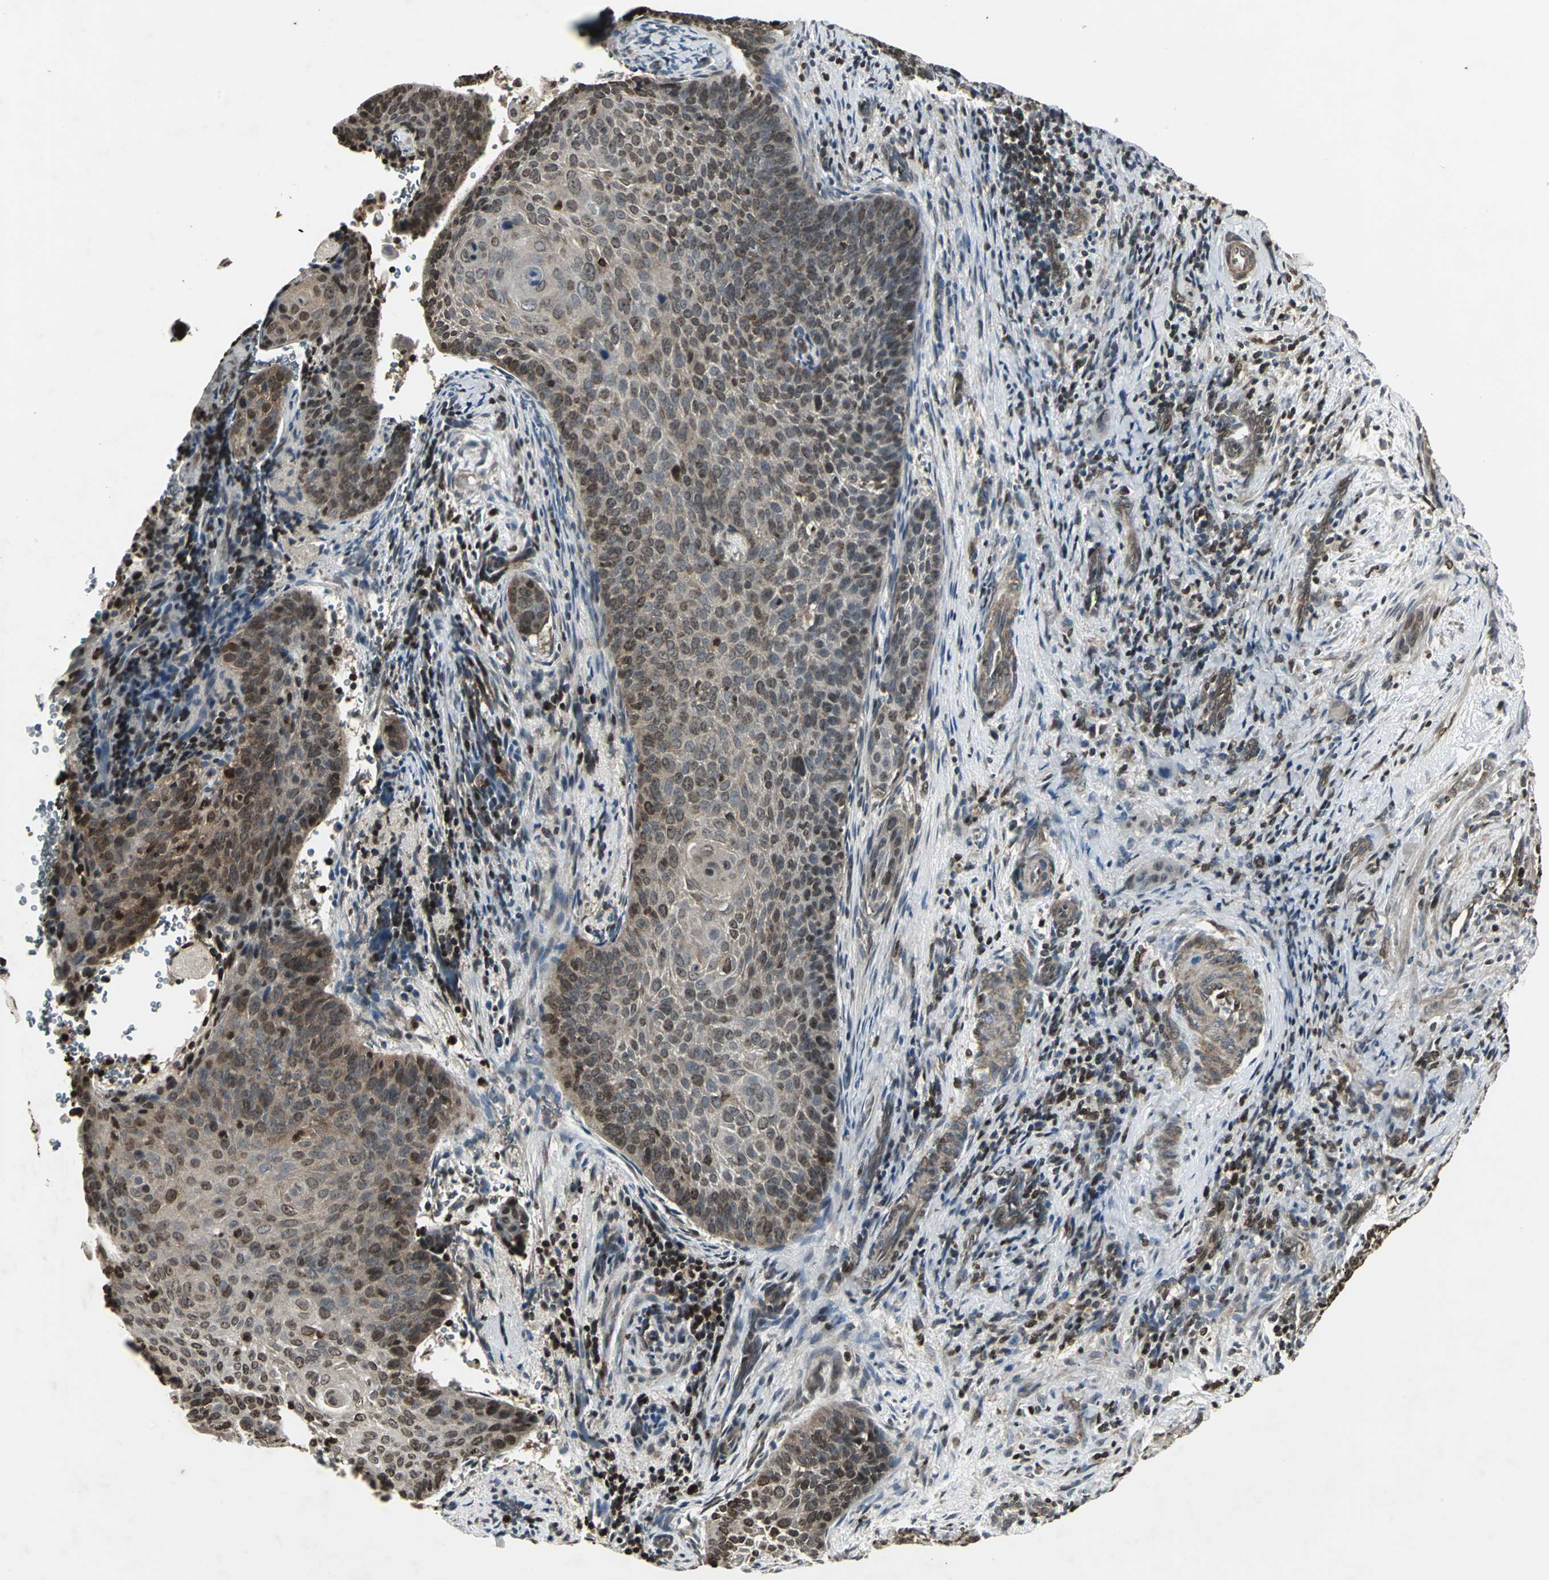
{"staining": {"intensity": "moderate", "quantity": ">75%", "location": "cytoplasmic/membranous,nuclear"}, "tissue": "cervical cancer", "cell_type": "Tumor cells", "image_type": "cancer", "snomed": [{"axis": "morphology", "description": "Squamous cell carcinoma, NOS"}, {"axis": "topography", "description": "Cervix"}], "caption": "Protein analysis of squamous cell carcinoma (cervical) tissue reveals moderate cytoplasmic/membranous and nuclear positivity in approximately >75% of tumor cells.", "gene": "AHR", "patient": {"sex": "female", "age": 33}}